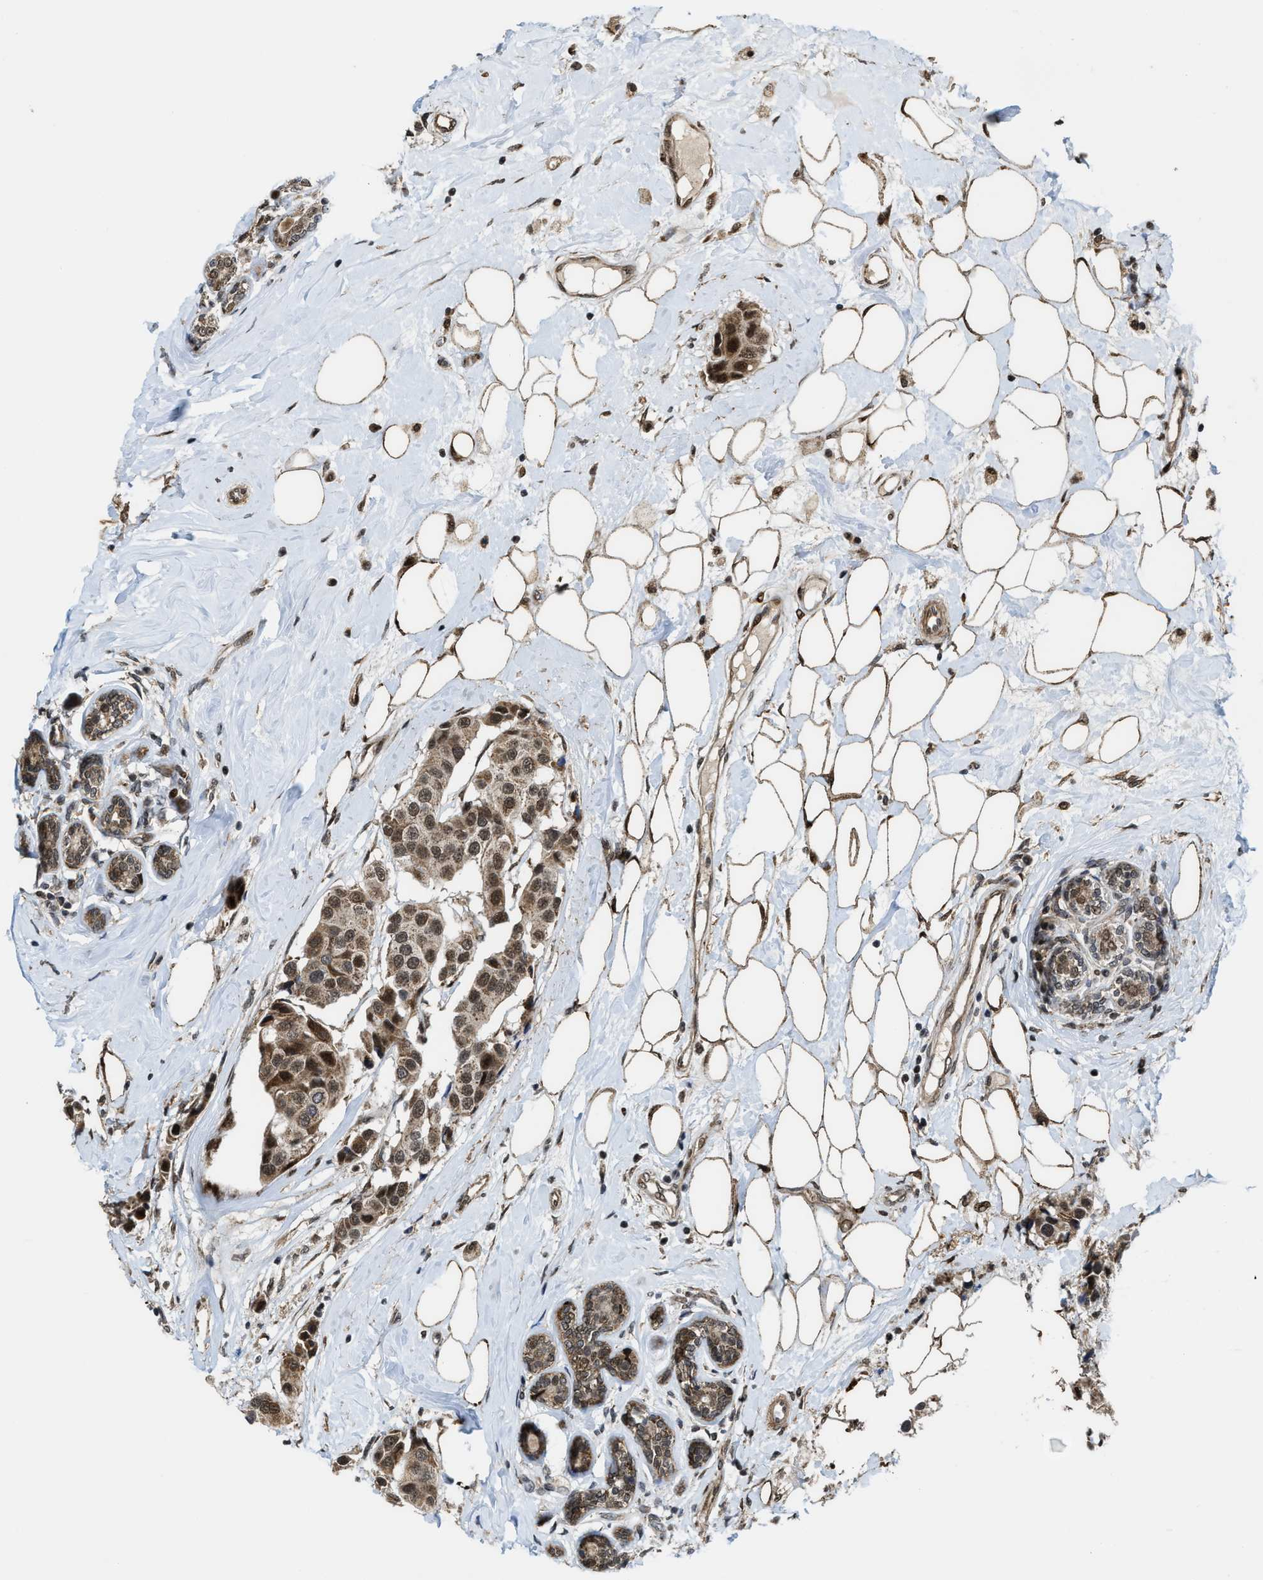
{"staining": {"intensity": "moderate", "quantity": ">75%", "location": "cytoplasmic/membranous,nuclear"}, "tissue": "breast cancer", "cell_type": "Tumor cells", "image_type": "cancer", "snomed": [{"axis": "morphology", "description": "Normal tissue, NOS"}, {"axis": "morphology", "description": "Duct carcinoma"}, {"axis": "topography", "description": "Breast"}], "caption": "Immunohistochemical staining of breast cancer displays medium levels of moderate cytoplasmic/membranous and nuclear protein staining in approximately >75% of tumor cells.", "gene": "ZNF250", "patient": {"sex": "female", "age": 39}}